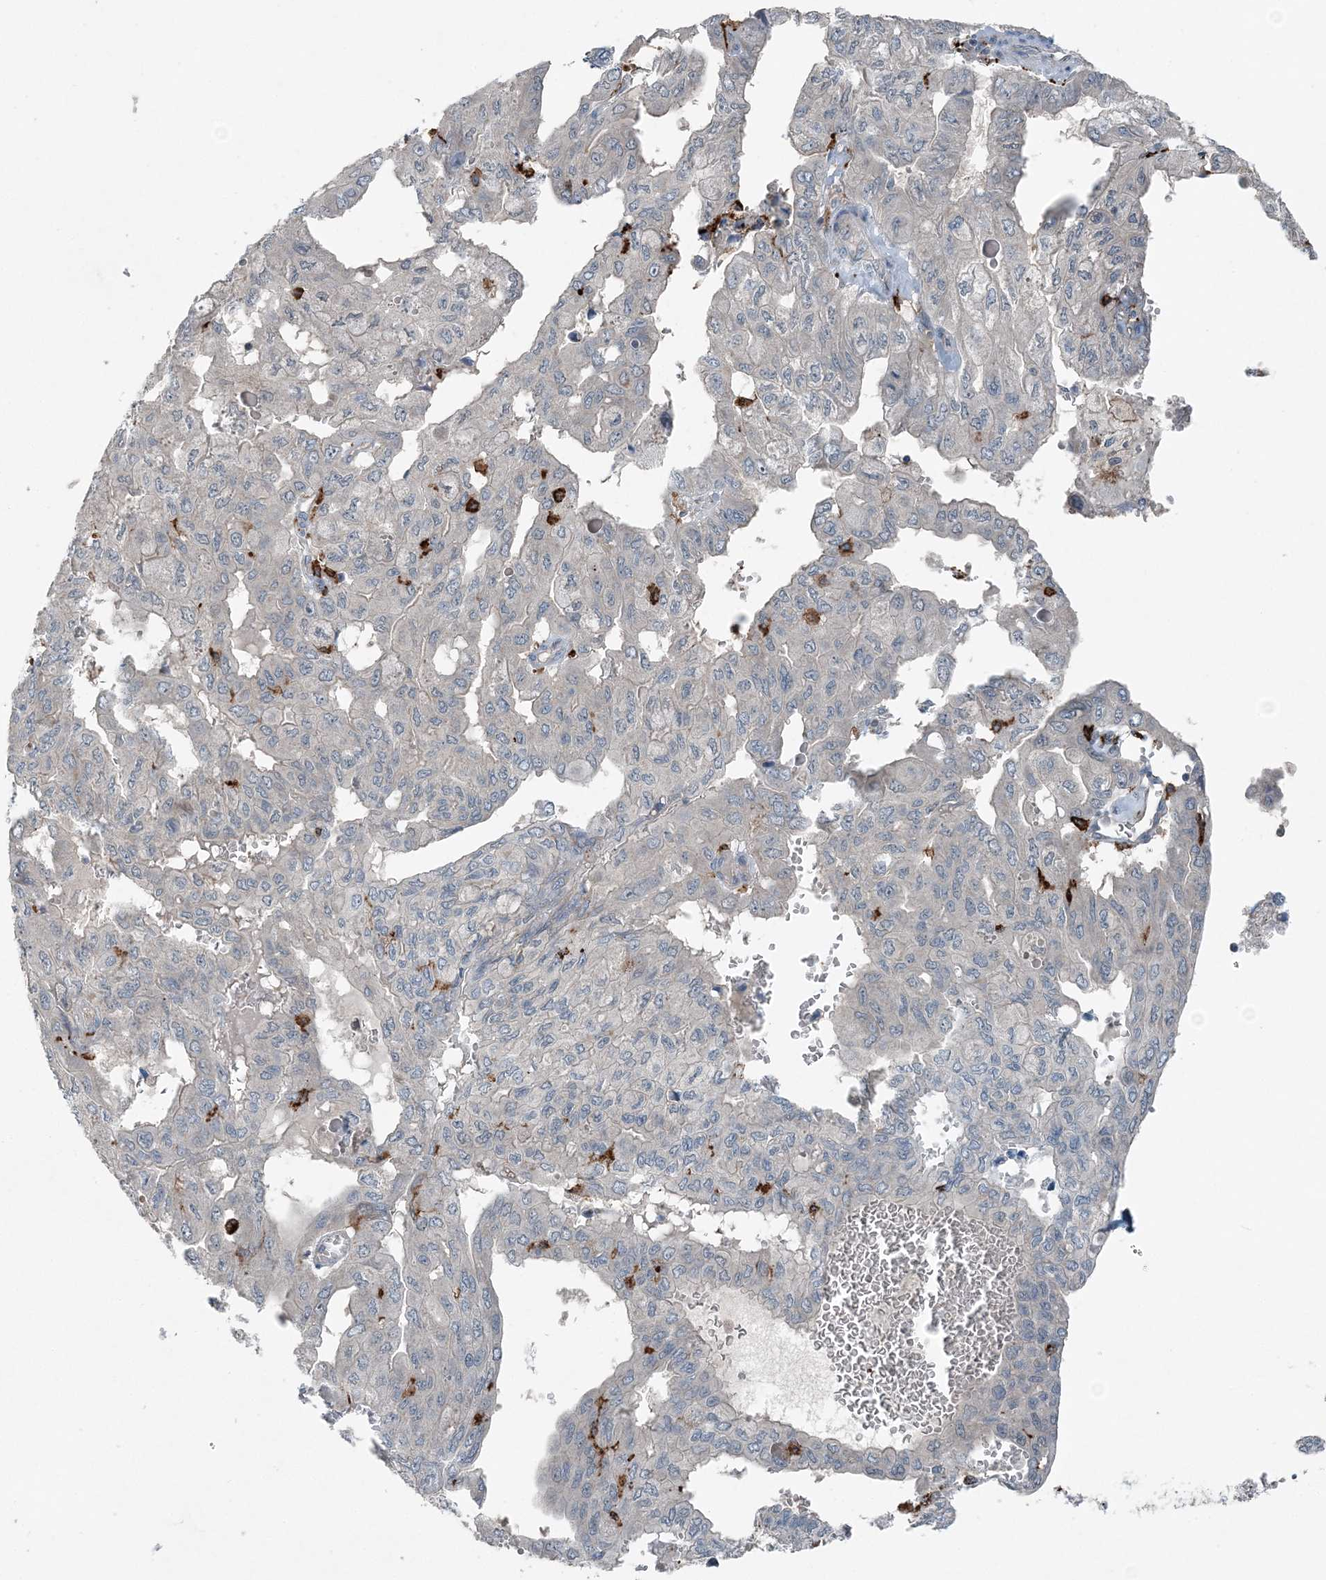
{"staining": {"intensity": "negative", "quantity": "none", "location": "none"}, "tissue": "pancreatic cancer", "cell_type": "Tumor cells", "image_type": "cancer", "snomed": [{"axis": "morphology", "description": "Adenocarcinoma, NOS"}, {"axis": "topography", "description": "Pancreas"}], "caption": "Immunohistochemical staining of pancreatic cancer (adenocarcinoma) shows no significant expression in tumor cells.", "gene": "KY", "patient": {"sex": "male", "age": 51}}